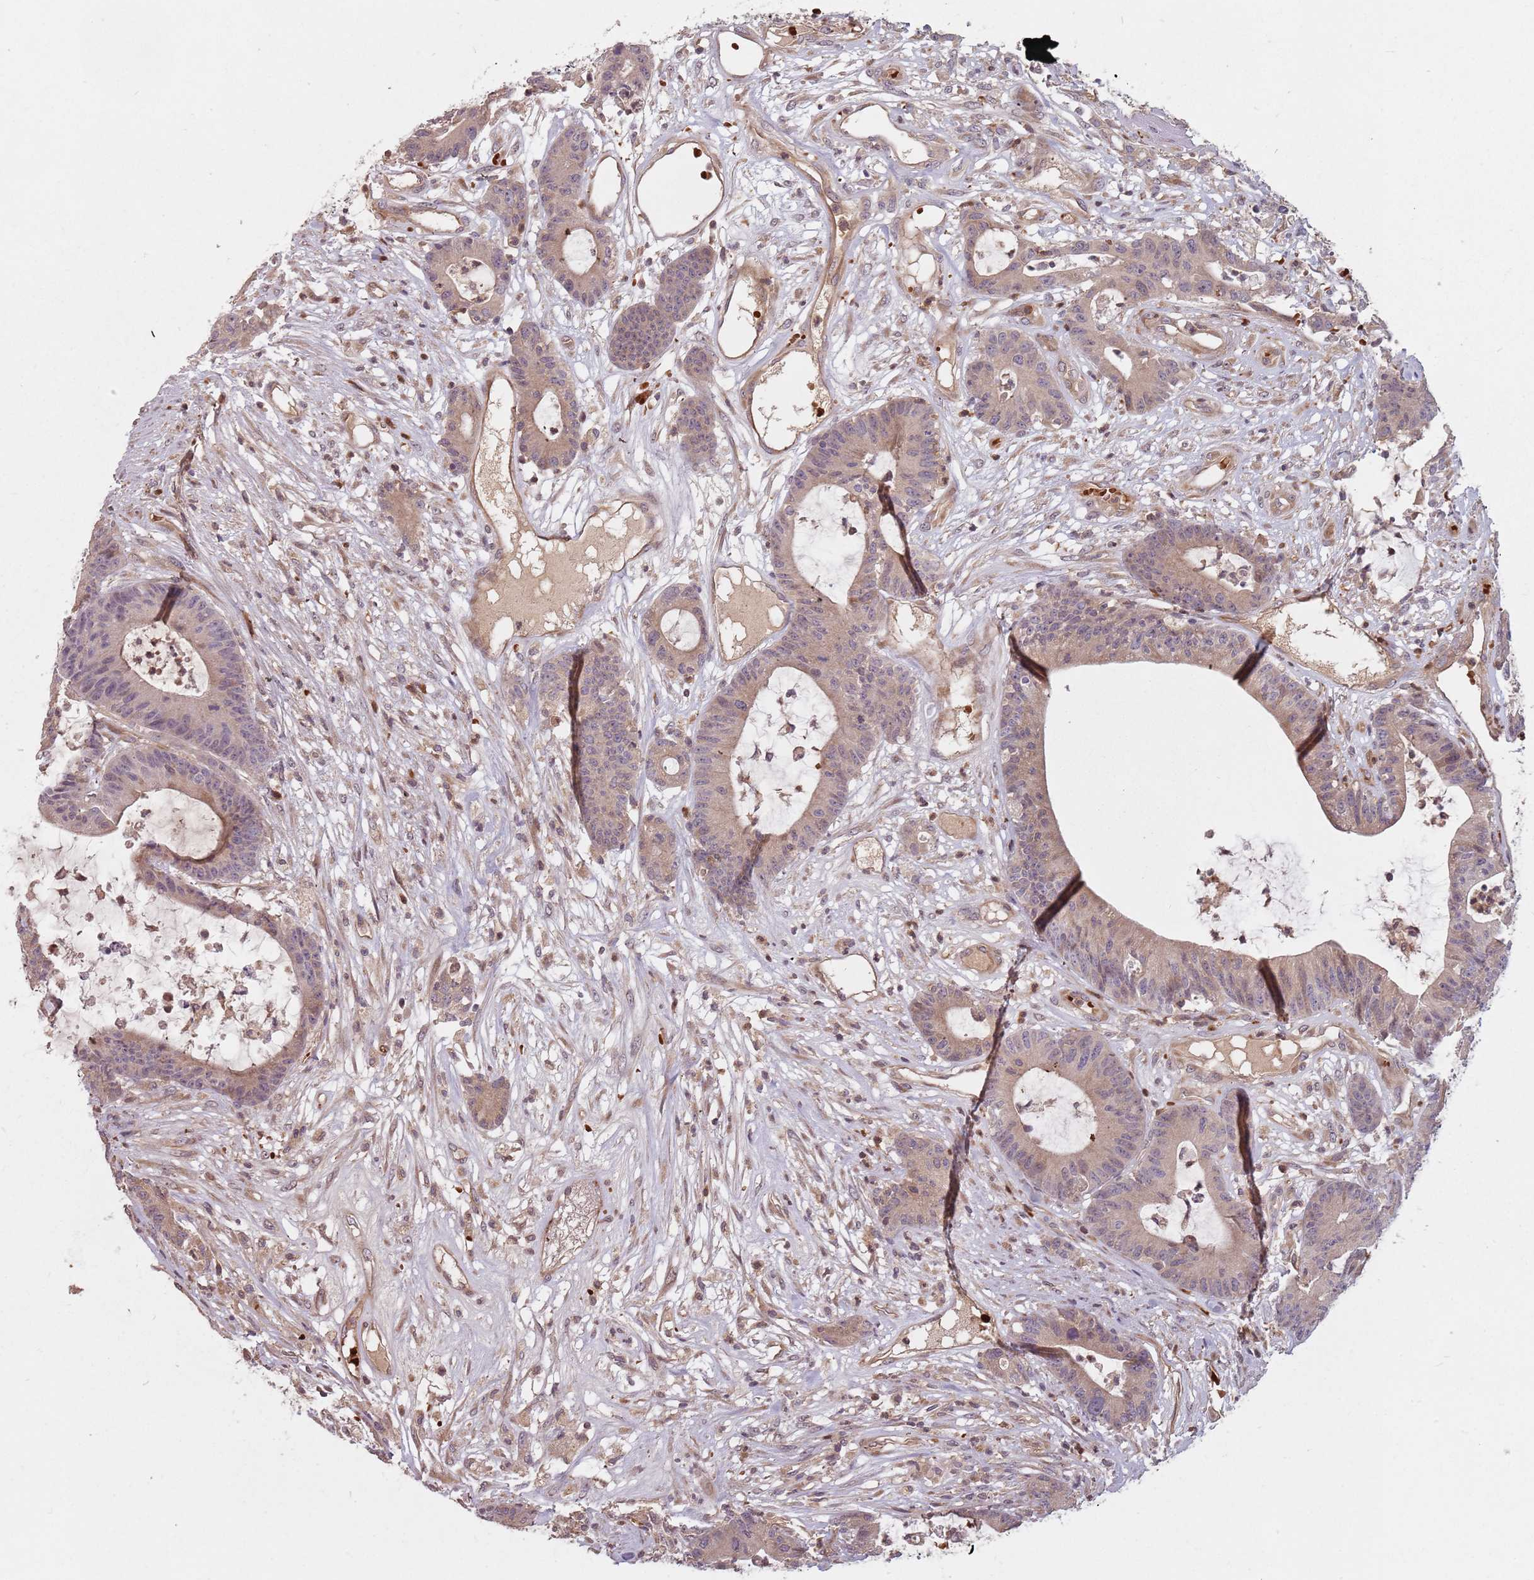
{"staining": {"intensity": "weak", "quantity": "25%-75%", "location": "cytoplasmic/membranous"}, "tissue": "colorectal cancer", "cell_type": "Tumor cells", "image_type": "cancer", "snomed": [{"axis": "morphology", "description": "Adenocarcinoma, NOS"}, {"axis": "topography", "description": "Colon"}], "caption": "High-power microscopy captured an IHC image of colorectal cancer (adenocarcinoma), revealing weak cytoplasmic/membranous expression in approximately 25%-75% of tumor cells. (DAB (3,3'-diaminobenzidine) = brown stain, brightfield microscopy at high magnification).", "gene": "GPR180", "patient": {"sex": "female", "age": 84}}